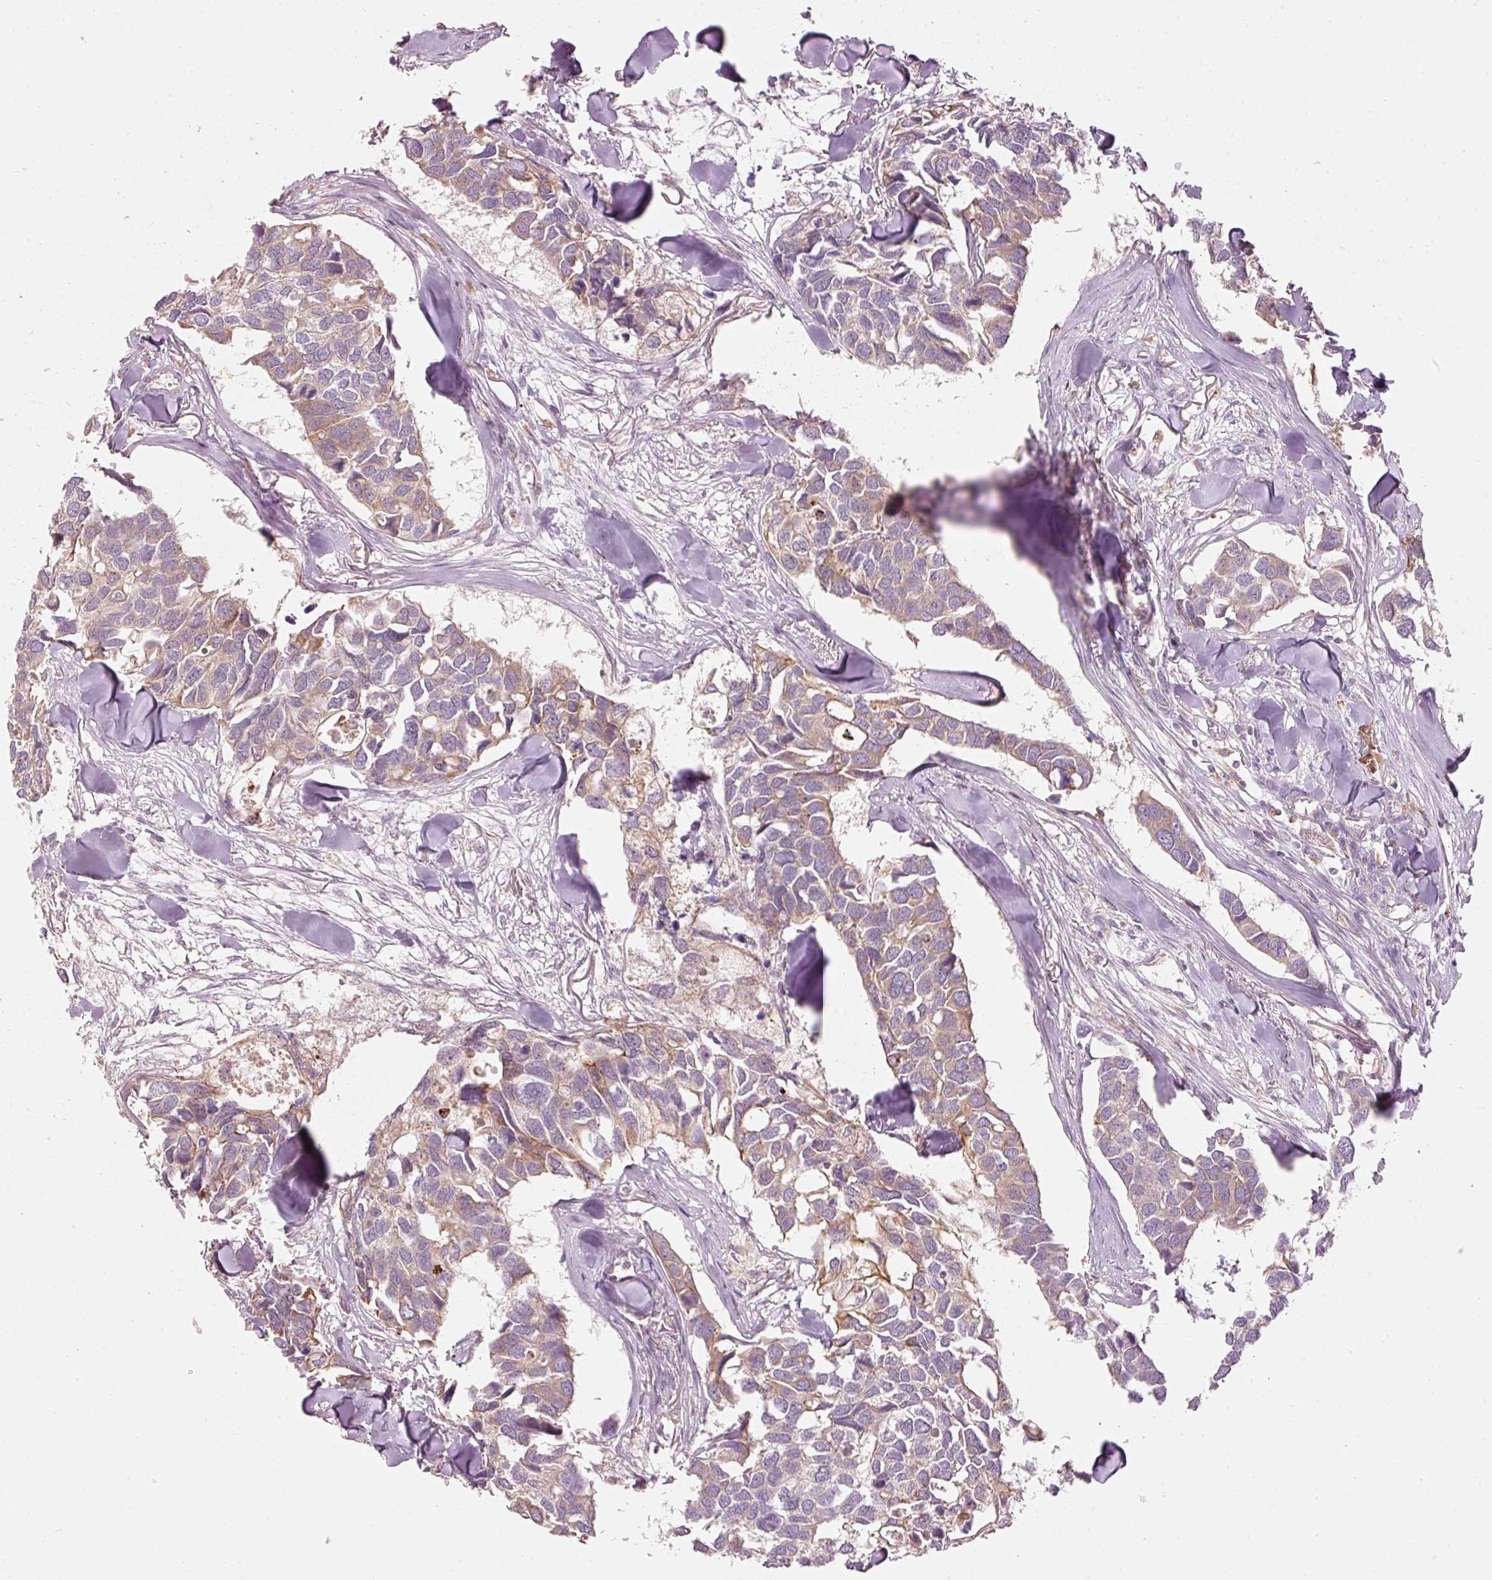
{"staining": {"intensity": "moderate", "quantity": "<25%", "location": "cytoplasmic/membranous"}, "tissue": "breast cancer", "cell_type": "Tumor cells", "image_type": "cancer", "snomed": [{"axis": "morphology", "description": "Duct carcinoma"}, {"axis": "topography", "description": "Breast"}], "caption": "A low amount of moderate cytoplasmic/membranous expression is identified in about <25% of tumor cells in breast invasive ductal carcinoma tissue.", "gene": "MAP10", "patient": {"sex": "female", "age": 83}}